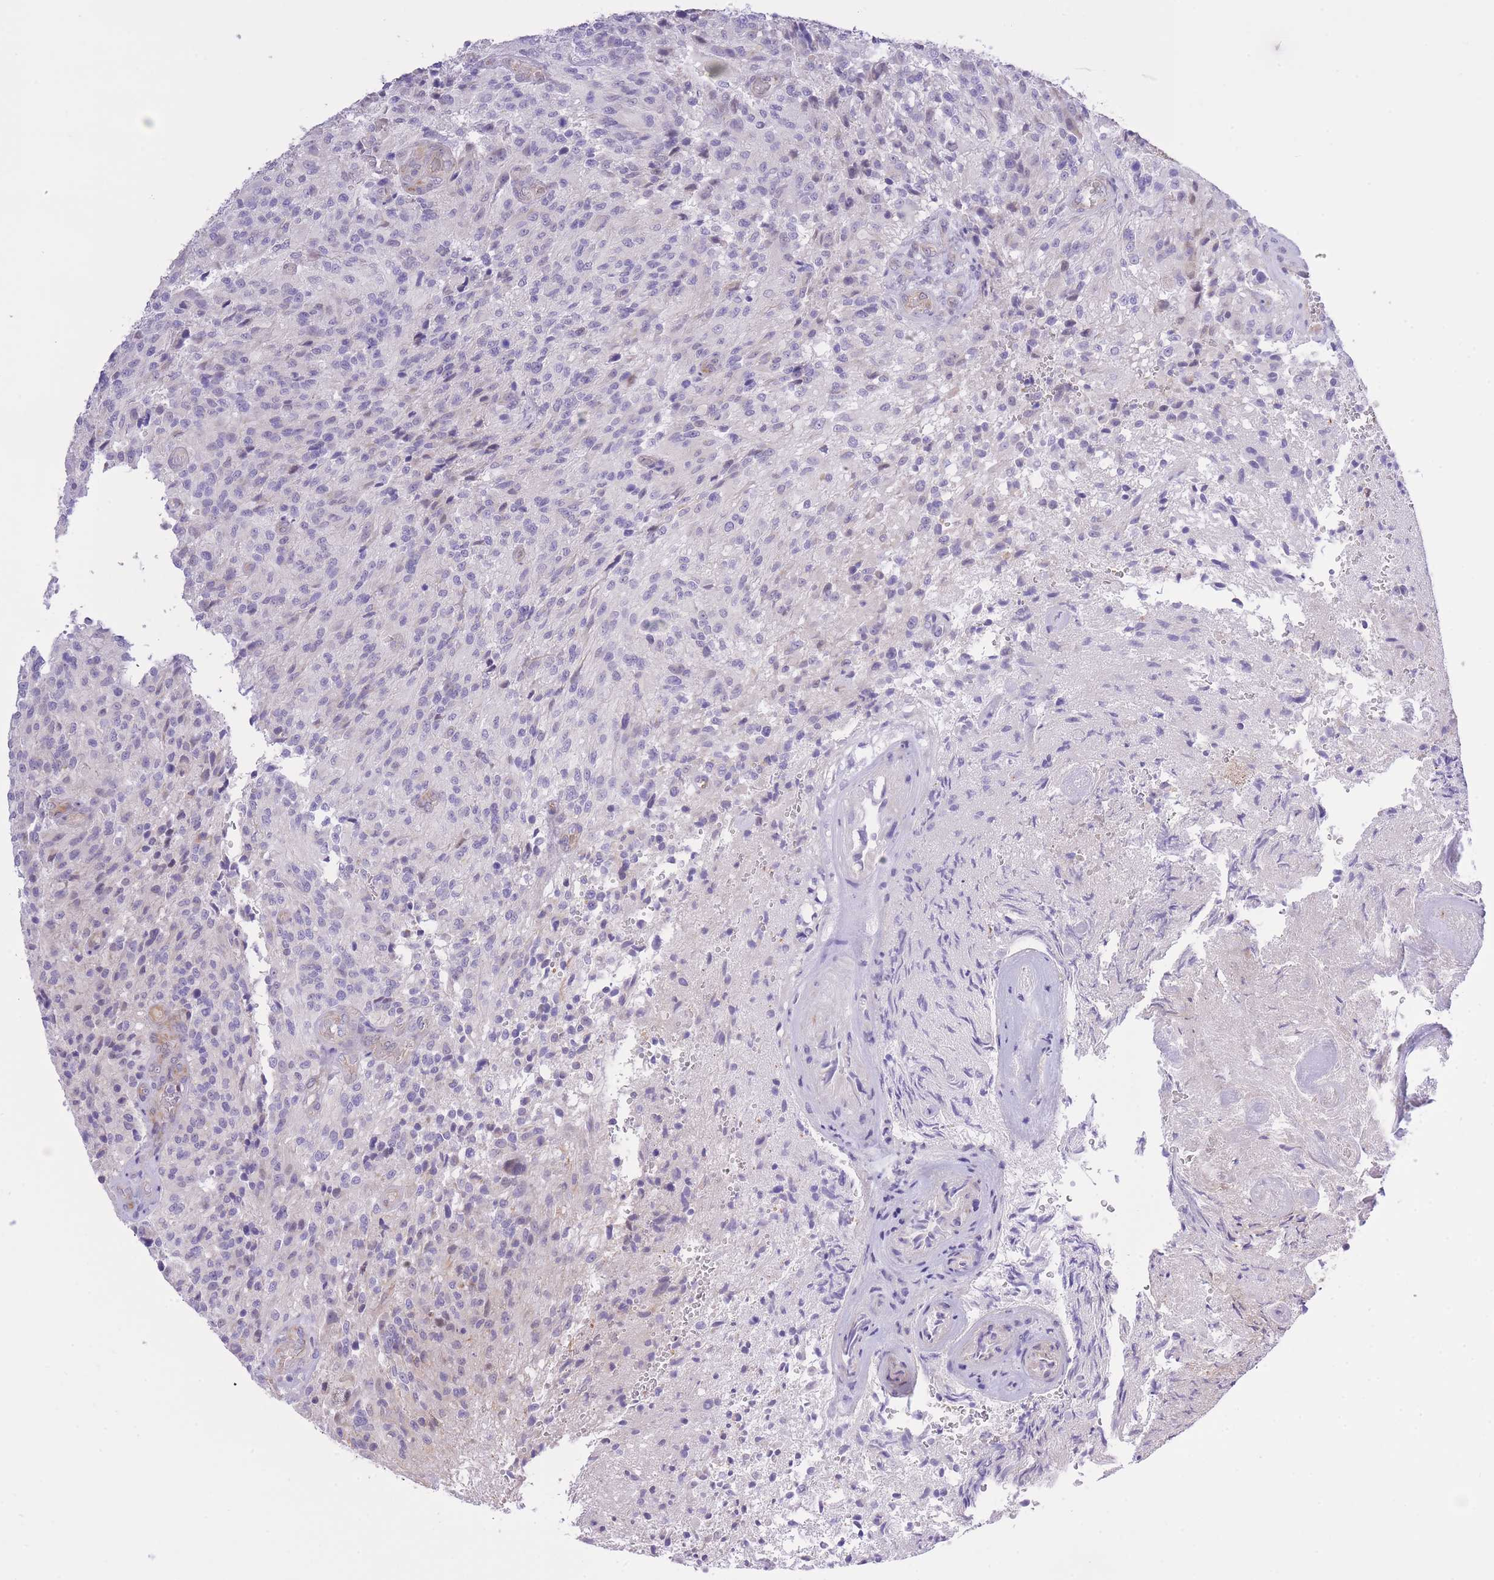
{"staining": {"intensity": "negative", "quantity": "none", "location": "none"}, "tissue": "glioma", "cell_type": "Tumor cells", "image_type": "cancer", "snomed": [{"axis": "morphology", "description": "Normal tissue, NOS"}, {"axis": "morphology", "description": "Glioma, malignant, High grade"}, {"axis": "topography", "description": "Cerebral cortex"}], "caption": "High magnification brightfield microscopy of malignant glioma (high-grade) stained with DAB (3,3'-diaminobenzidine) (brown) and counterstained with hematoxylin (blue): tumor cells show no significant staining.", "gene": "MEIOSIN", "patient": {"sex": "male", "age": 56}}